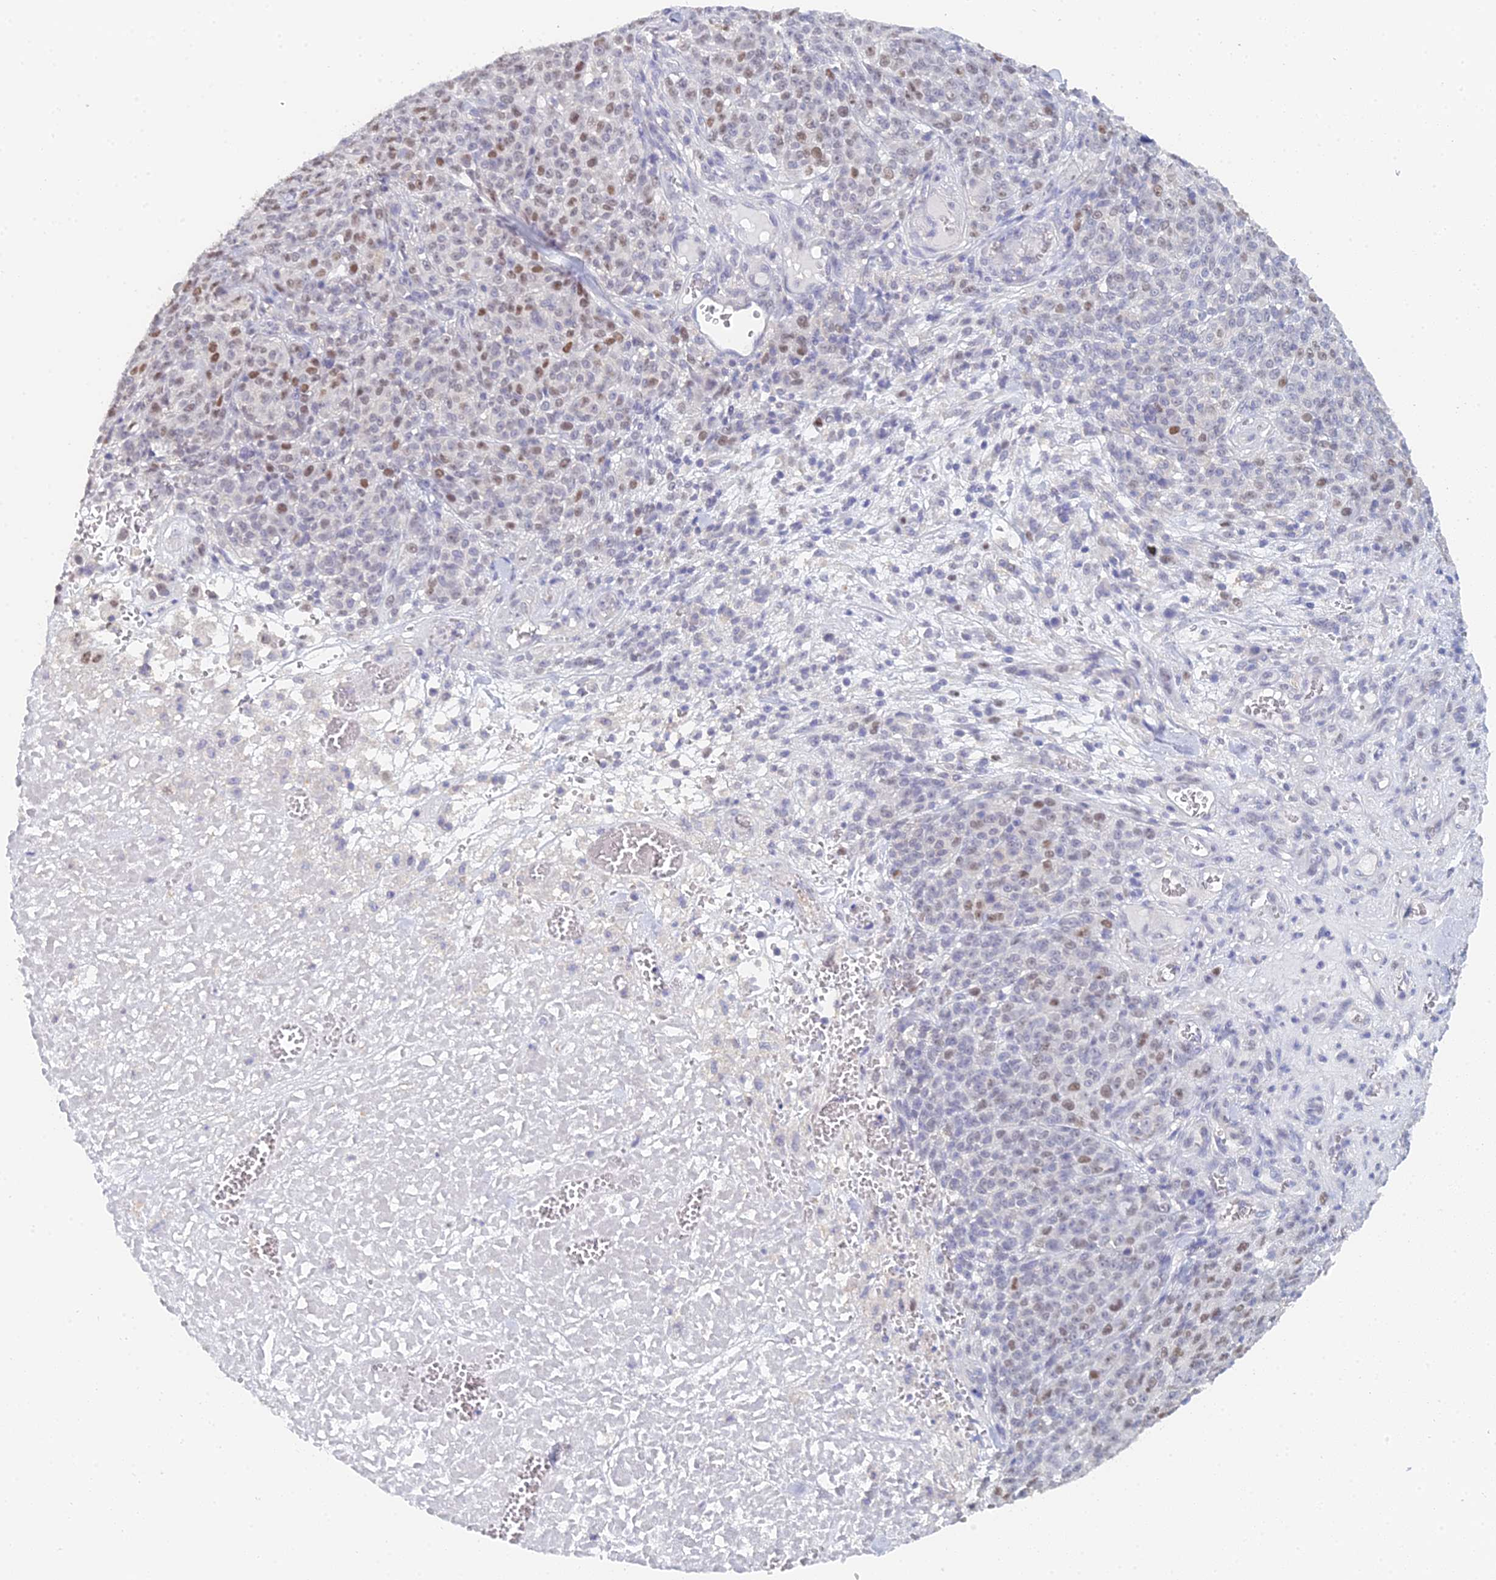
{"staining": {"intensity": "moderate", "quantity": "25%-75%", "location": "nuclear"}, "tissue": "melanoma", "cell_type": "Tumor cells", "image_type": "cancer", "snomed": [{"axis": "morphology", "description": "Normal tissue, NOS"}, {"axis": "morphology", "description": "Malignant melanoma, NOS"}, {"axis": "topography", "description": "Skin"}], "caption": "A medium amount of moderate nuclear expression is seen in about 25%-75% of tumor cells in malignant melanoma tissue. (IHC, brightfield microscopy, high magnification).", "gene": "MCM2", "patient": {"sex": "female", "age": 34}}